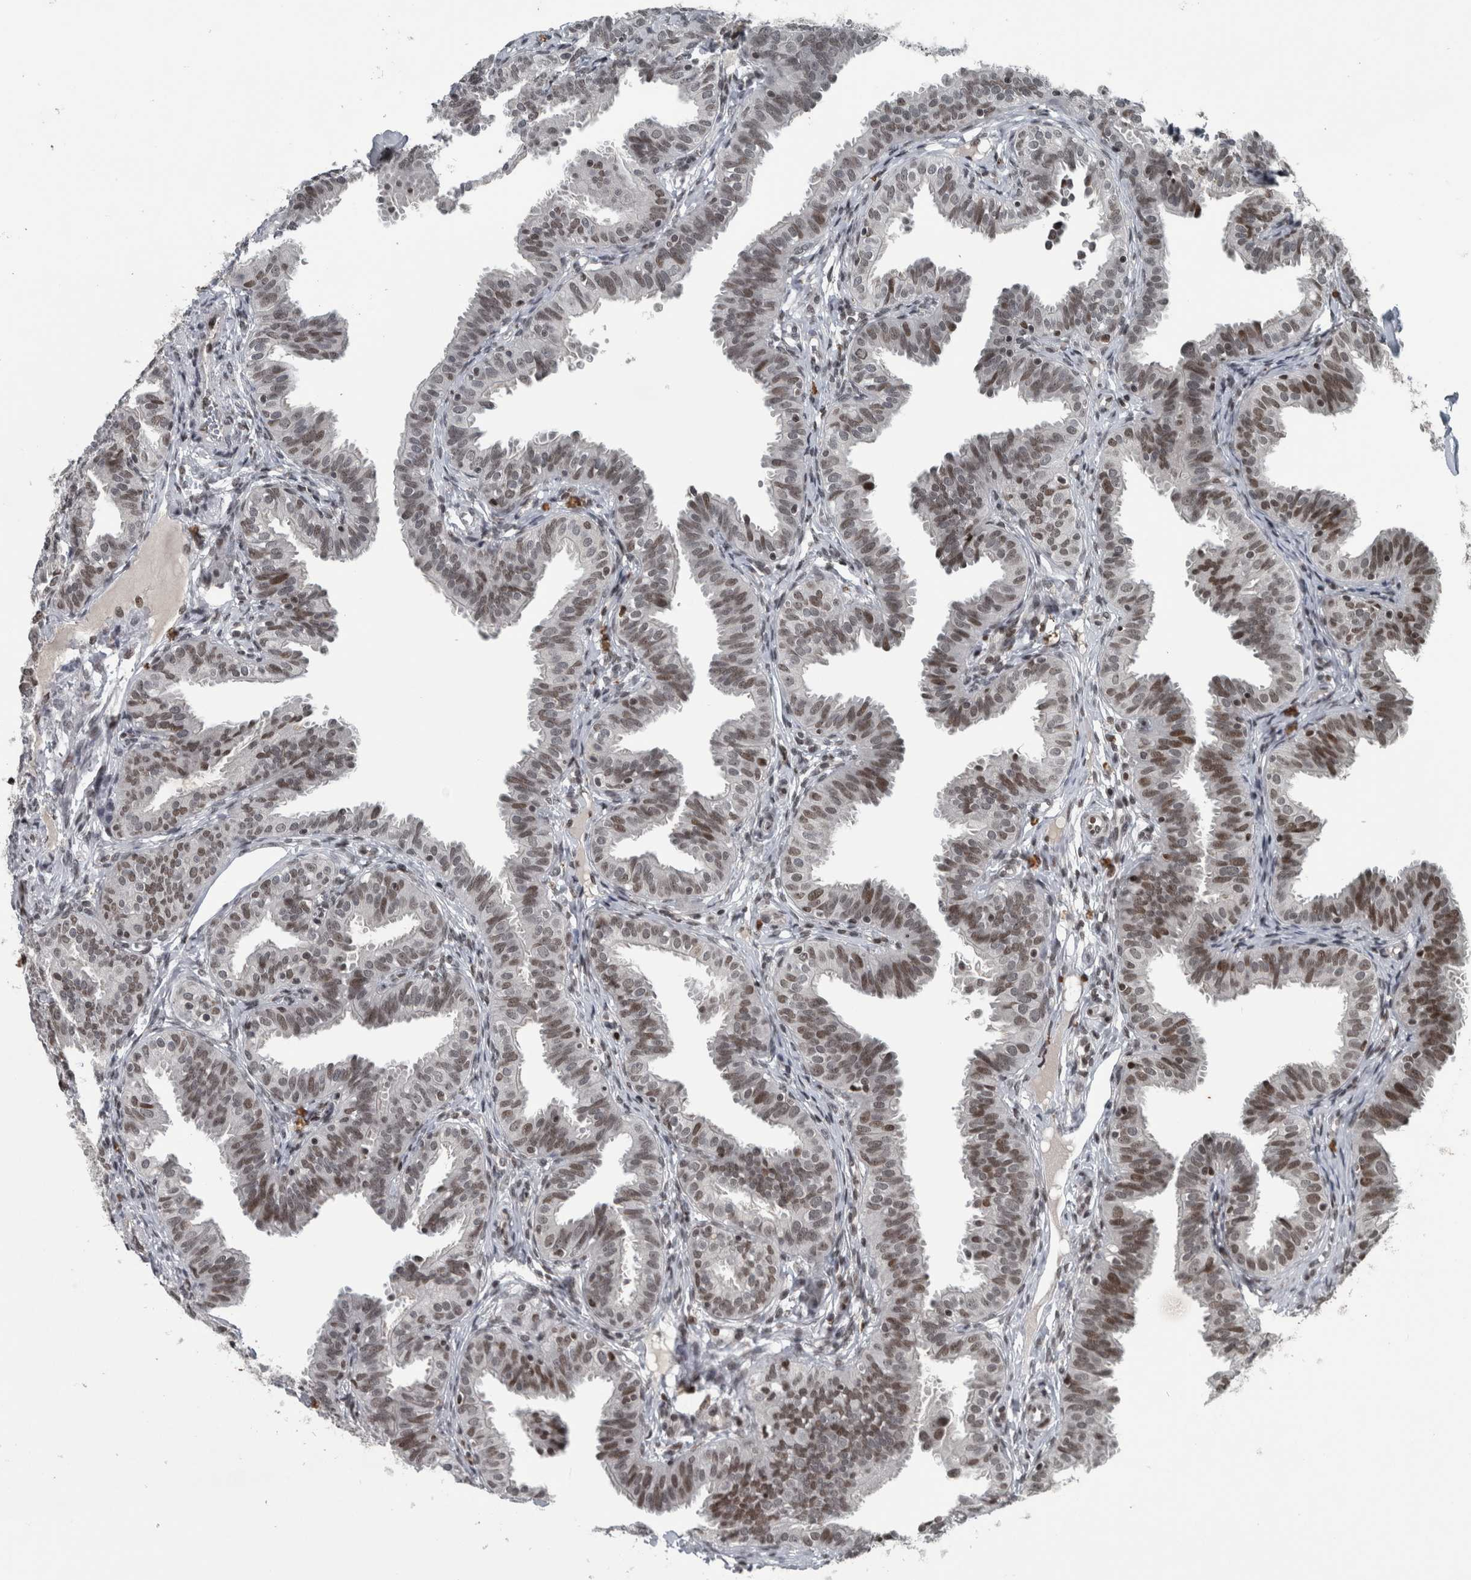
{"staining": {"intensity": "moderate", "quantity": ">75%", "location": "nuclear"}, "tissue": "fallopian tube", "cell_type": "Glandular cells", "image_type": "normal", "snomed": [{"axis": "morphology", "description": "Normal tissue, NOS"}, {"axis": "topography", "description": "Fallopian tube"}], "caption": "Fallopian tube stained with DAB (3,3'-diaminobenzidine) immunohistochemistry shows medium levels of moderate nuclear expression in about >75% of glandular cells. (brown staining indicates protein expression, while blue staining denotes nuclei).", "gene": "UNC50", "patient": {"sex": "female", "age": 35}}